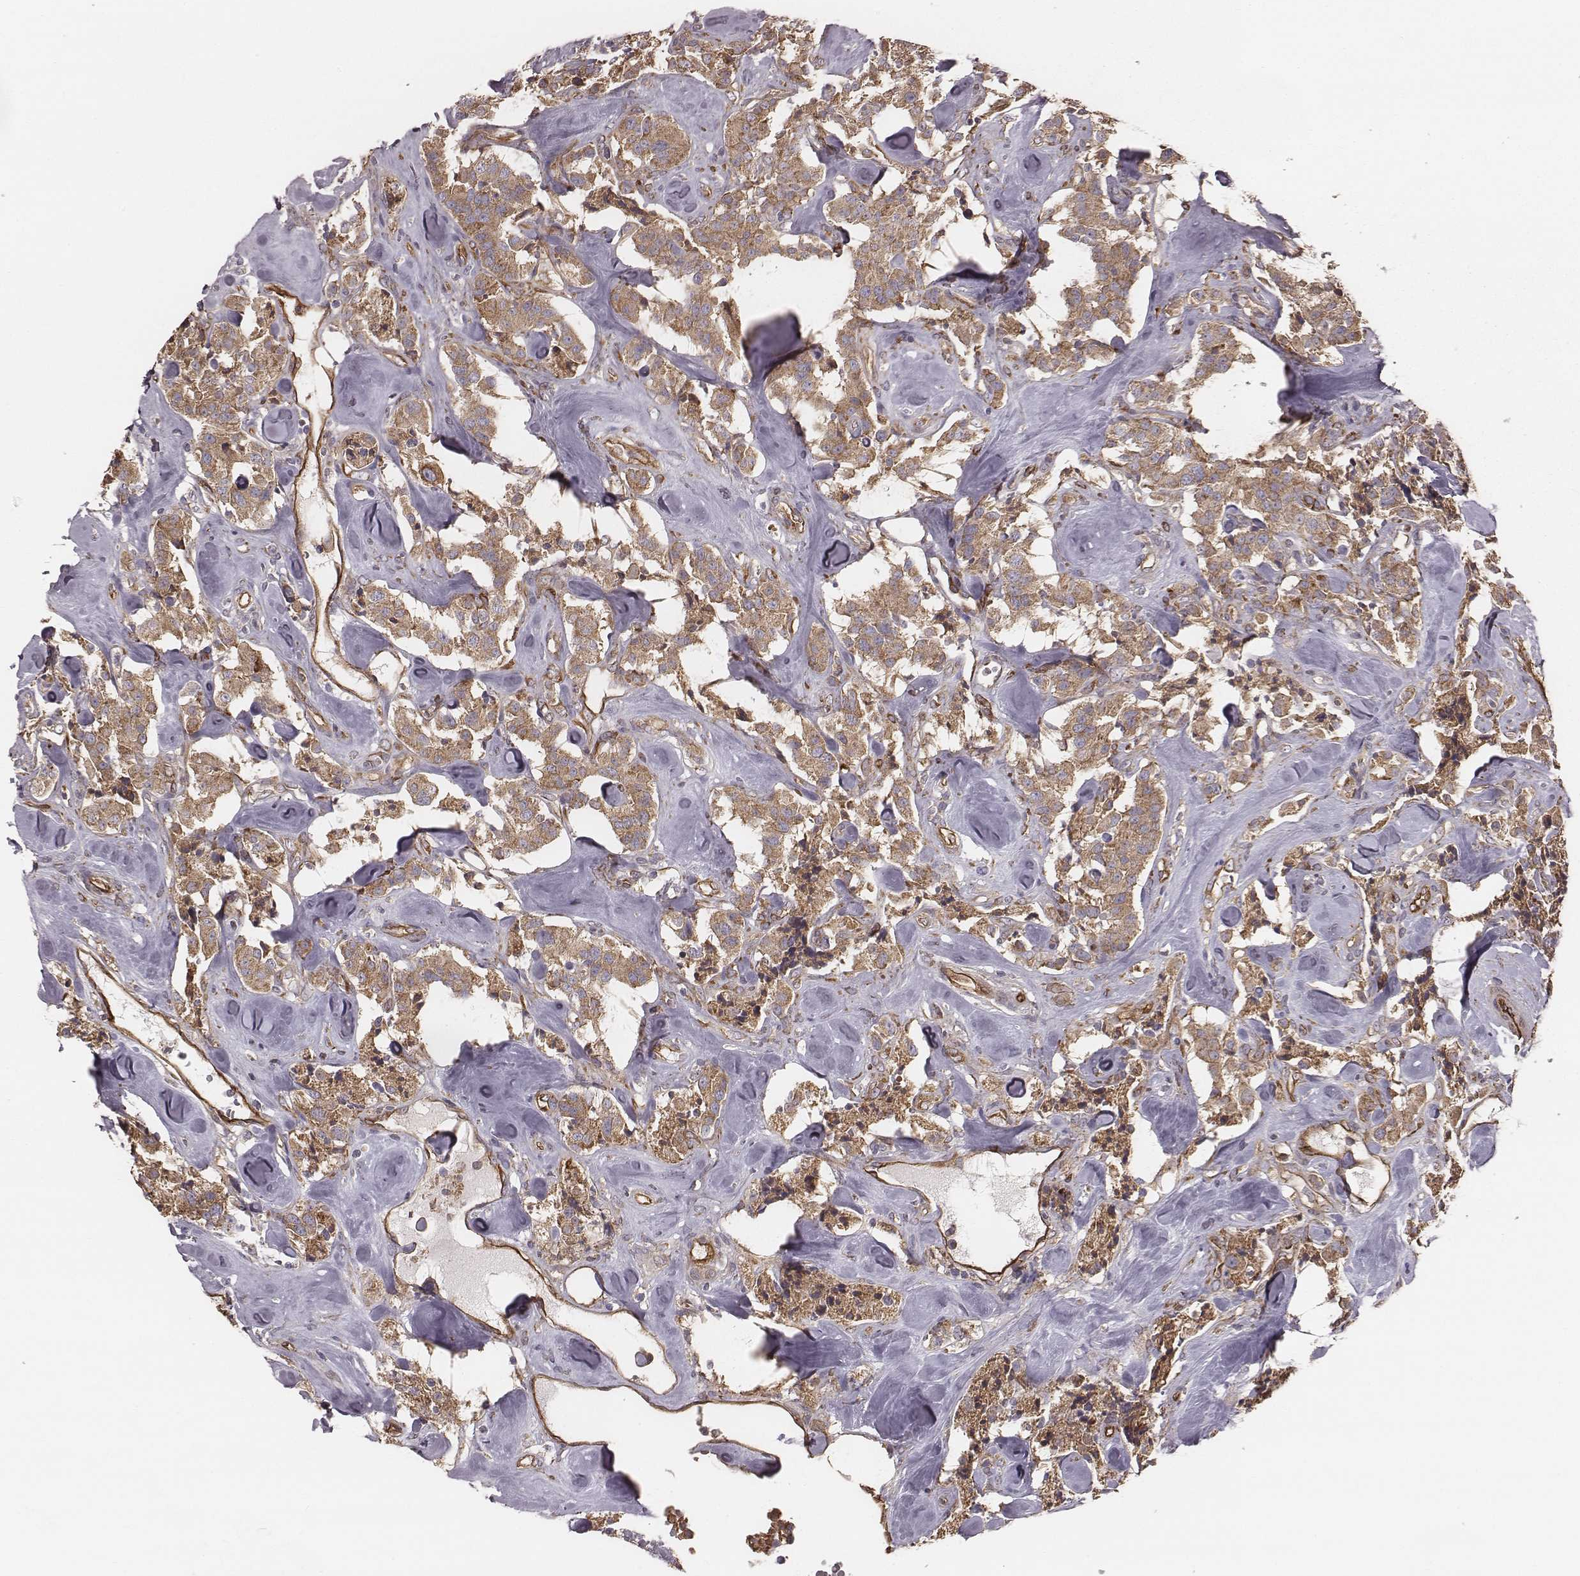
{"staining": {"intensity": "moderate", "quantity": ">75%", "location": "cytoplasmic/membranous"}, "tissue": "carcinoid", "cell_type": "Tumor cells", "image_type": "cancer", "snomed": [{"axis": "morphology", "description": "Carcinoid, malignant, NOS"}, {"axis": "topography", "description": "Pancreas"}], "caption": "A medium amount of moderate cytoplasmic/membranous staining is identified in about >75% of tumor cells in malignant carcinoid tissue.", "gene": "PALMD", "patient": {"sex": "male", "age": 41}}